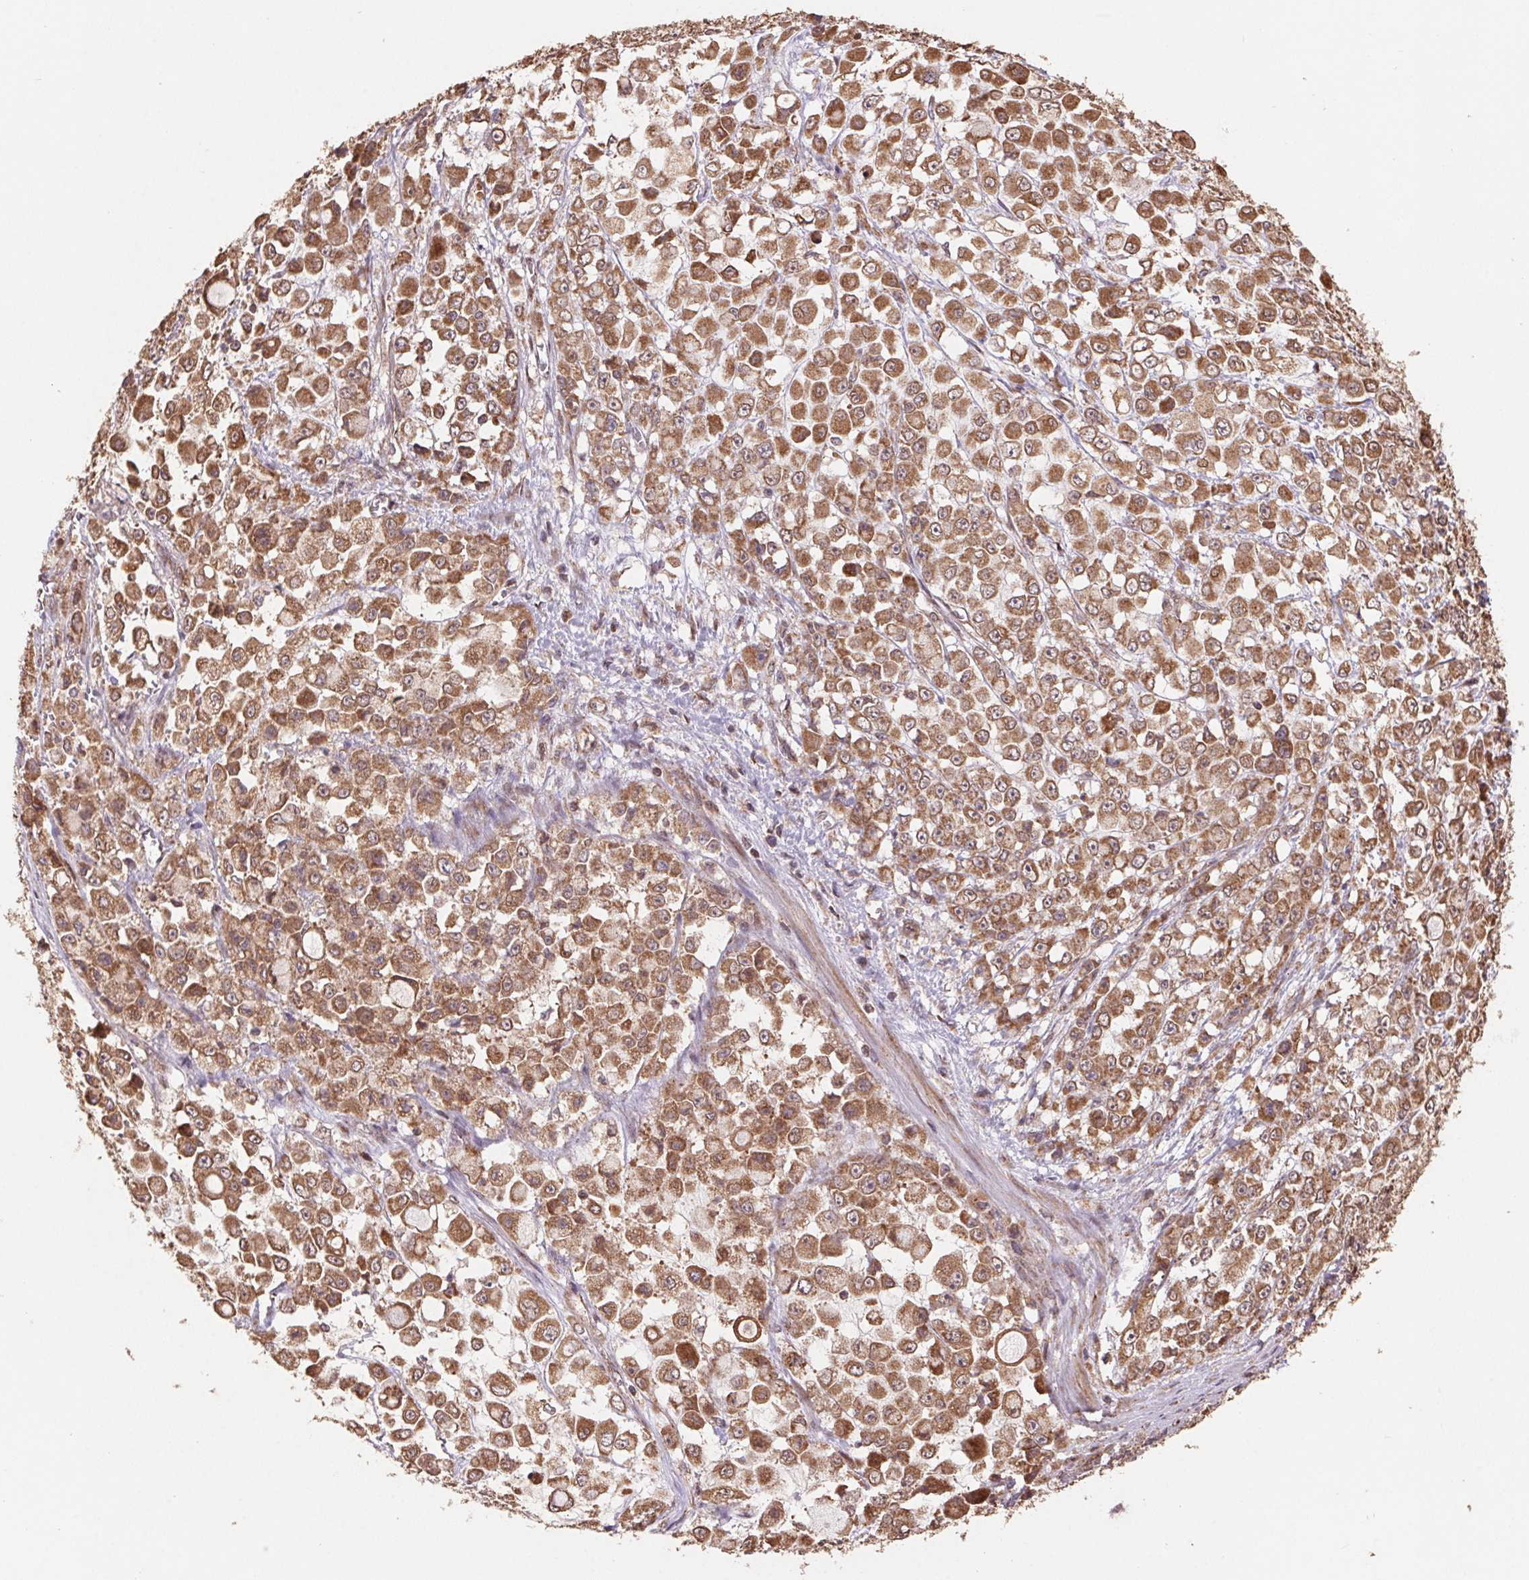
{"staining": {"intensity": "moderate", "quantity": ">75%", "location": "cytoplasmic/membranous"}, "tissue": "stomach cancer", "cell_type": "Tumor cells", "image_type": "cancer", "snomed": [{"axis": "morphology", "description": "Adenocarcinoma, NOS"}, {"axis": "topography", "description": "Stomach"}], "caption": "Tumor cells demonstrate medium levels of moderate cytoplasmic/membranous staining in about >75% of cells in stomach adenocarcinoma.", "gene": "PDHA1", "patient": {"sex": "female", "age": 76}}